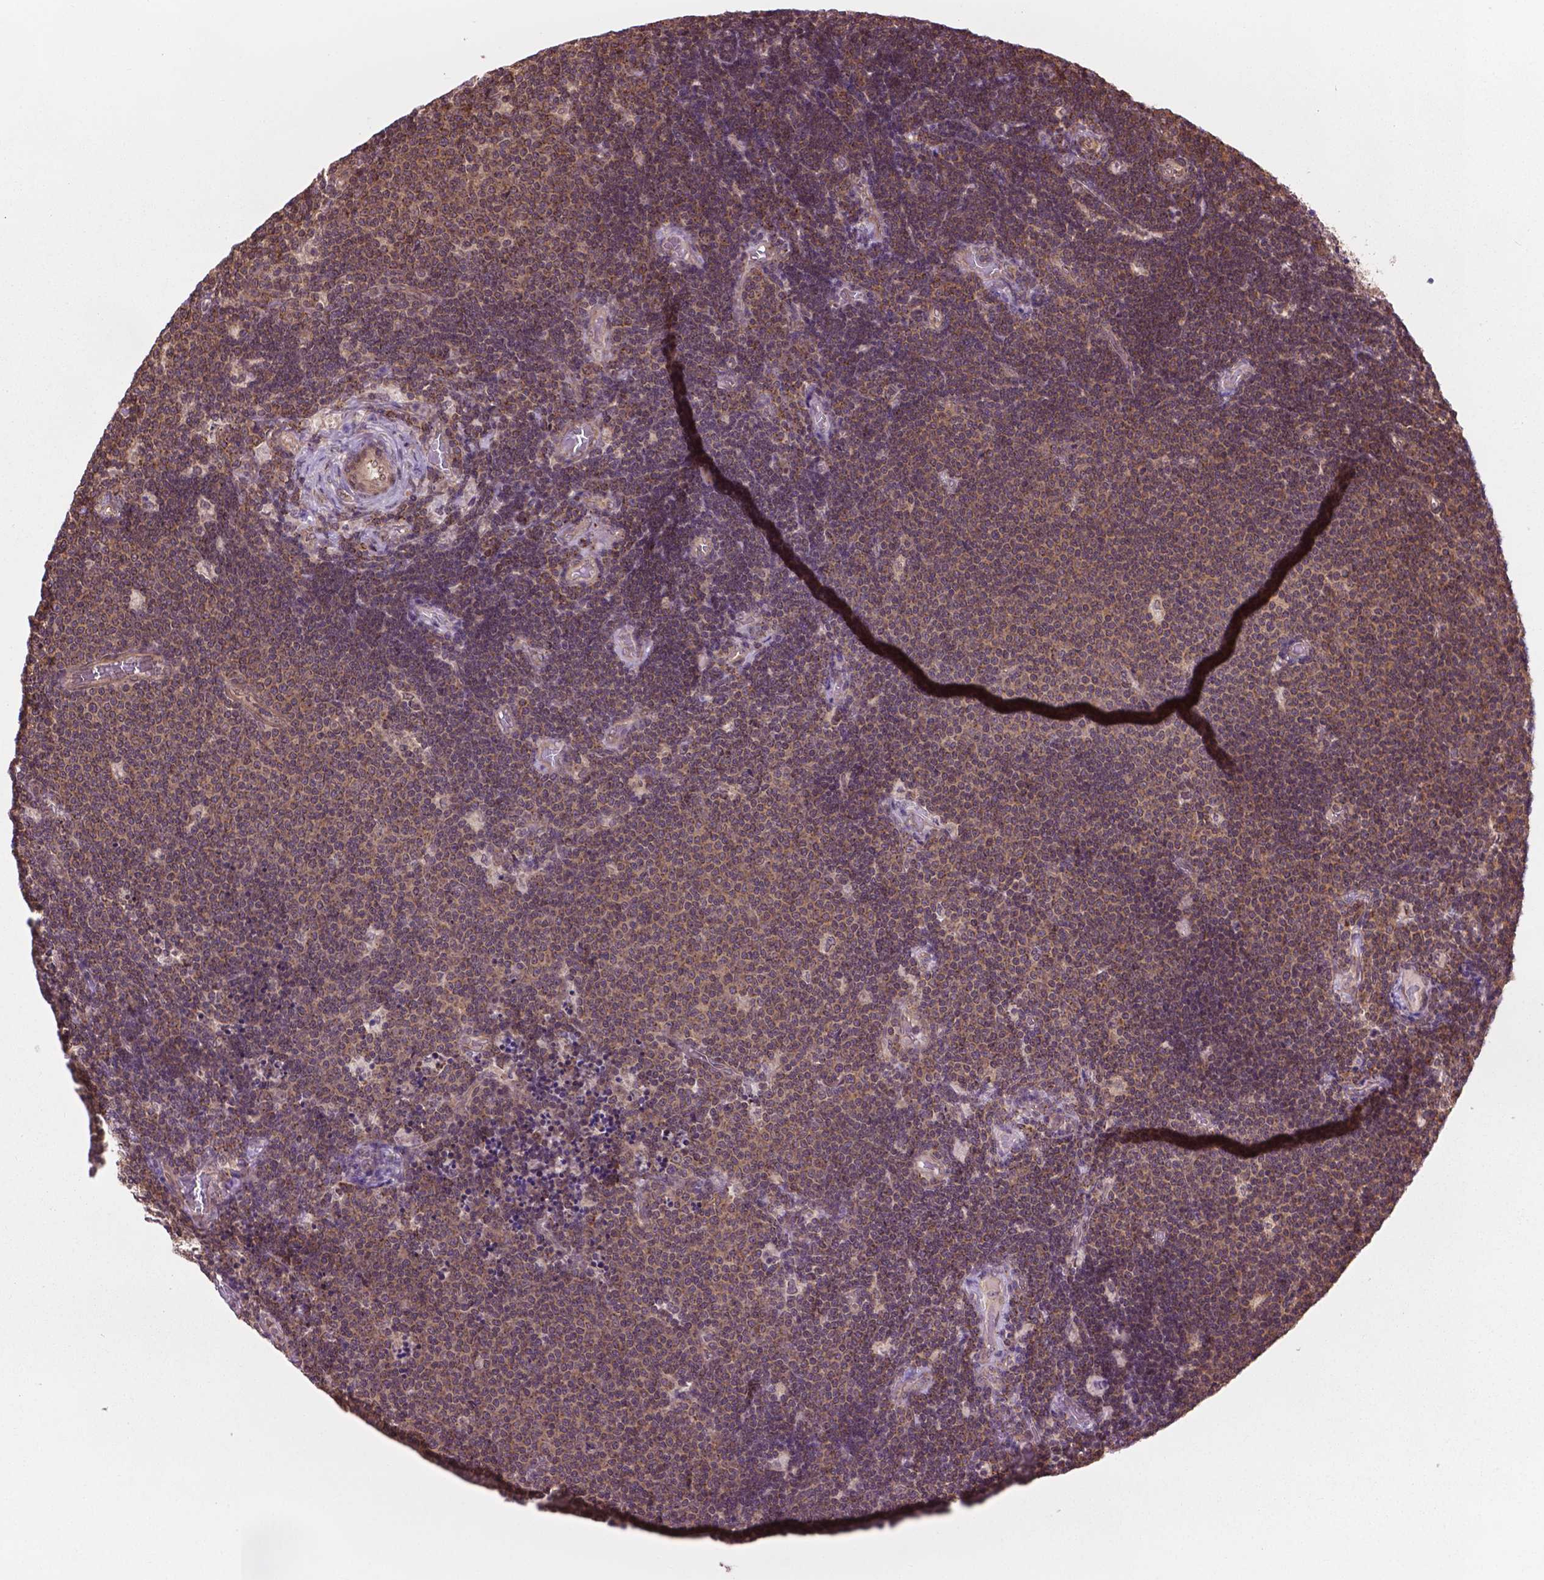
{"staining": {"intensity": "moderate", "quantity": "25%-75%", "location": "cytoplasmic/membranous"}, "tissue": "lymphoma", "cell_type": "Tumor cells", "image_type": "cancer", "snomed": [{"axis": "morphology", "description": "Malignant lymphoma, non-Hodgkin's type, Low grade"}, {"axis": "topography", "description": "Brain"}], "caption": "Immunohistochemical staining of human malignant lymphoma, non-Hodgkin's type (low-grade) displays moderate cytoplasmic/membranous protein staining in approximately 25%-75% of tumor cells.", "gene": "PPP1CB", "patient": {"sex": "female", "age": 66}}